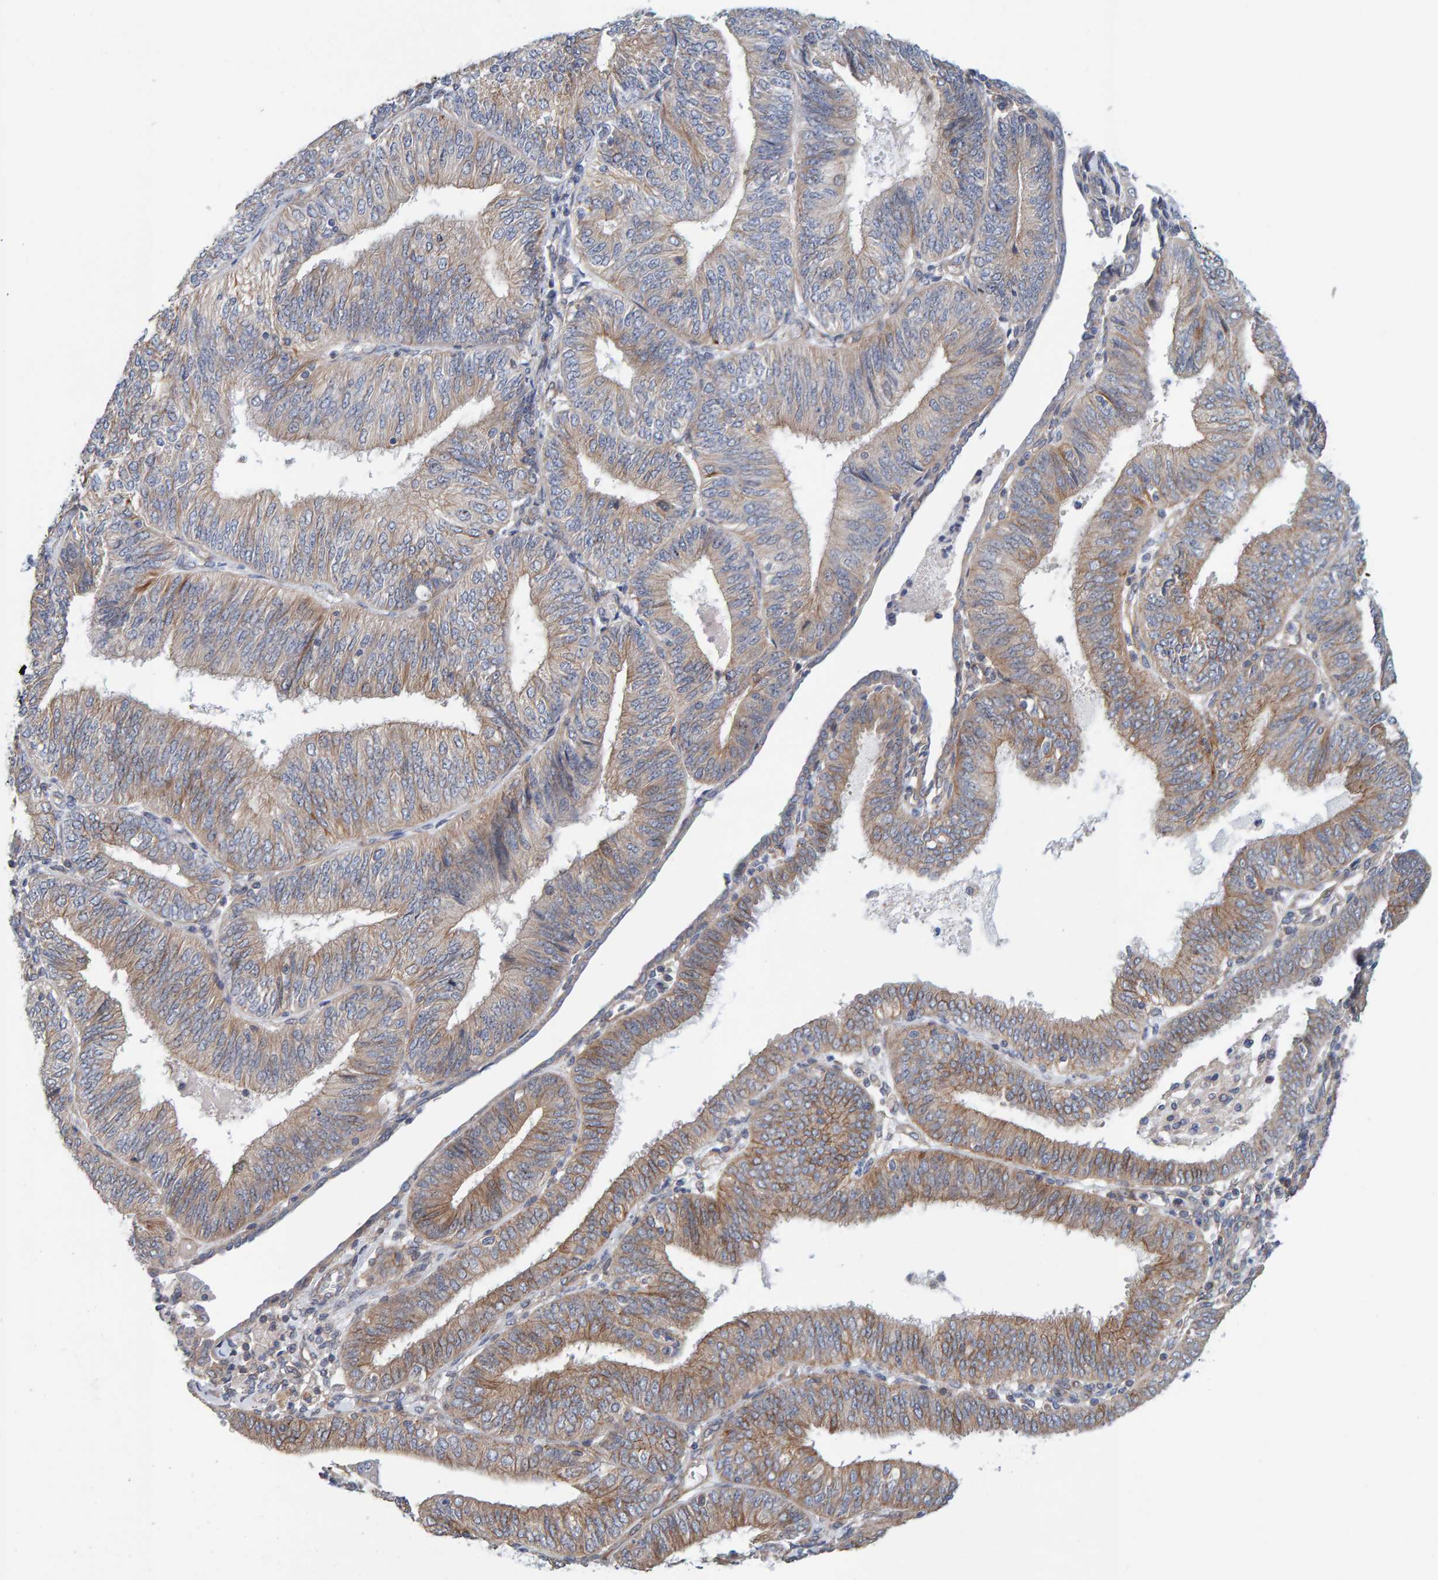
{"staining": {"intensity": "moderate", "quantity": "<25%", "location": "cytoplasmic/membranous"}, "tissue": "endometrial cancer", "cell_type": "Tumor cells", "image_type": "cancer", "snomed": [{"axis": "morphology", "description": "Adenocarcinoma, NOS"}, {"axis": "topography", "description": "Endometrium"}], "caption": "A micrograph showing moderate cytoplasmic/membranous positivity in about <25% of tumor cells in endometrial cancer (adenocarcinoma), as visualized by brown immunohistochemical staining.", "gene": "RGP1", "patient": {"sex": "female", "age": 58}}